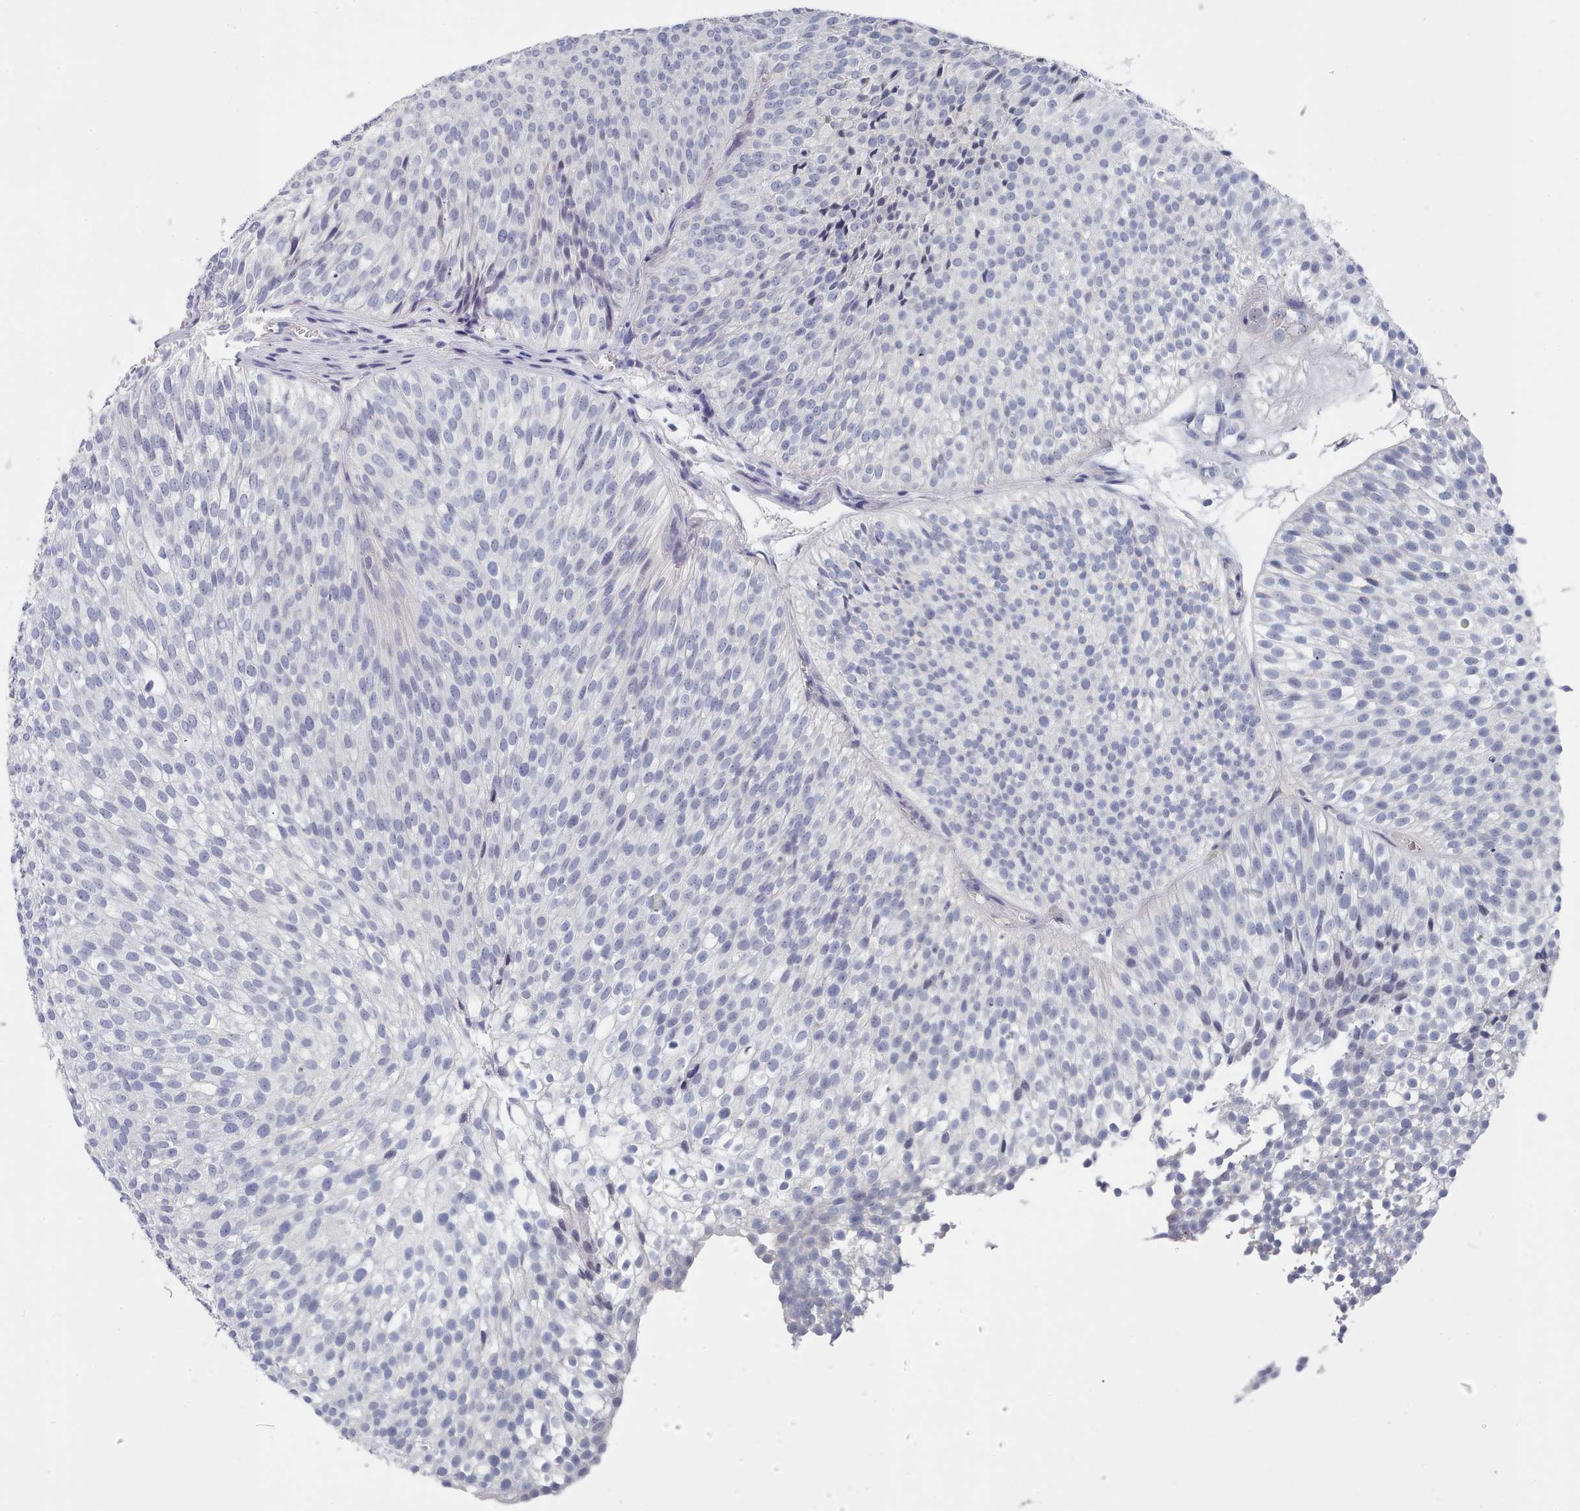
{"staining": {"intensity": "negative", "quantity": "none", "location": "none"}, "tissue": "urothelial cancer", "cell_type": "Tumor cells", "image_type": "cancer", "snomed": [{"axis": "morphology", "description": "Urothelial carcinoma, Low grade"}, {"axis": "topography", "description": "Urinary bladder"}], "caption": "DAB immunohistochemical staining of urothelial cancer exhibits no significant positivity in tumor cells.", "gene": "ACAD11", "patient": {"sex": "male", "age": 91}}